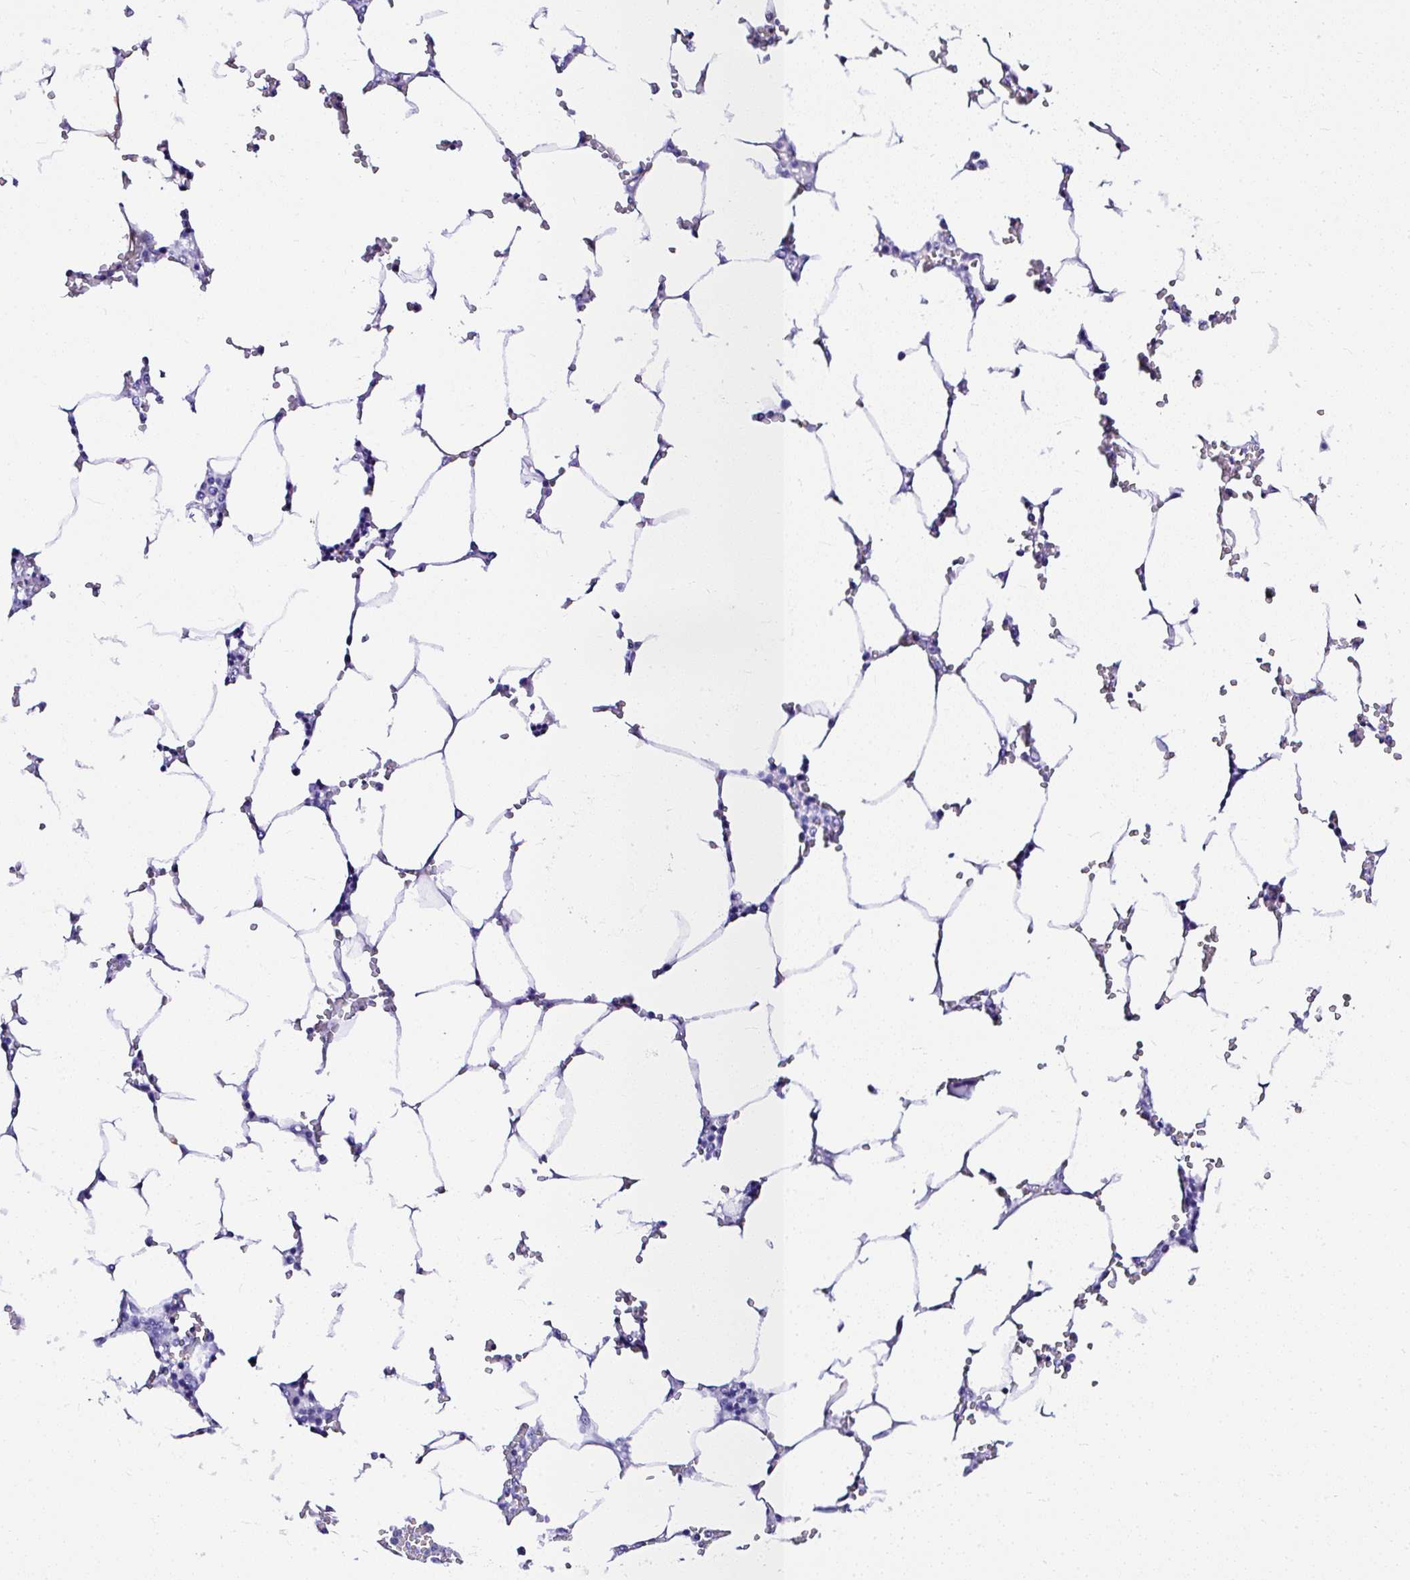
{"staining": {"intensity": "negative", "quantity": "none", "location": "none"}, "tissue": "bone marrow", "cell_type": "Hematopoietic cells", "image_type": "normal", "snomed": [{"axis": "morphology", "description": "Normal tissue, NOS"}, {"axis": "topography", "description": "Bone marrow"}], "caption": "High magnification brightfield microscopy of benign bone marrow stained with DAB (brown) and counterstained with hematoxylin (blue): hematopoietic cells show no significant expression. Nuclei are stained in blue.", "gene": "DEPDC5", "patient": {"sex": "male", "age": 64}}